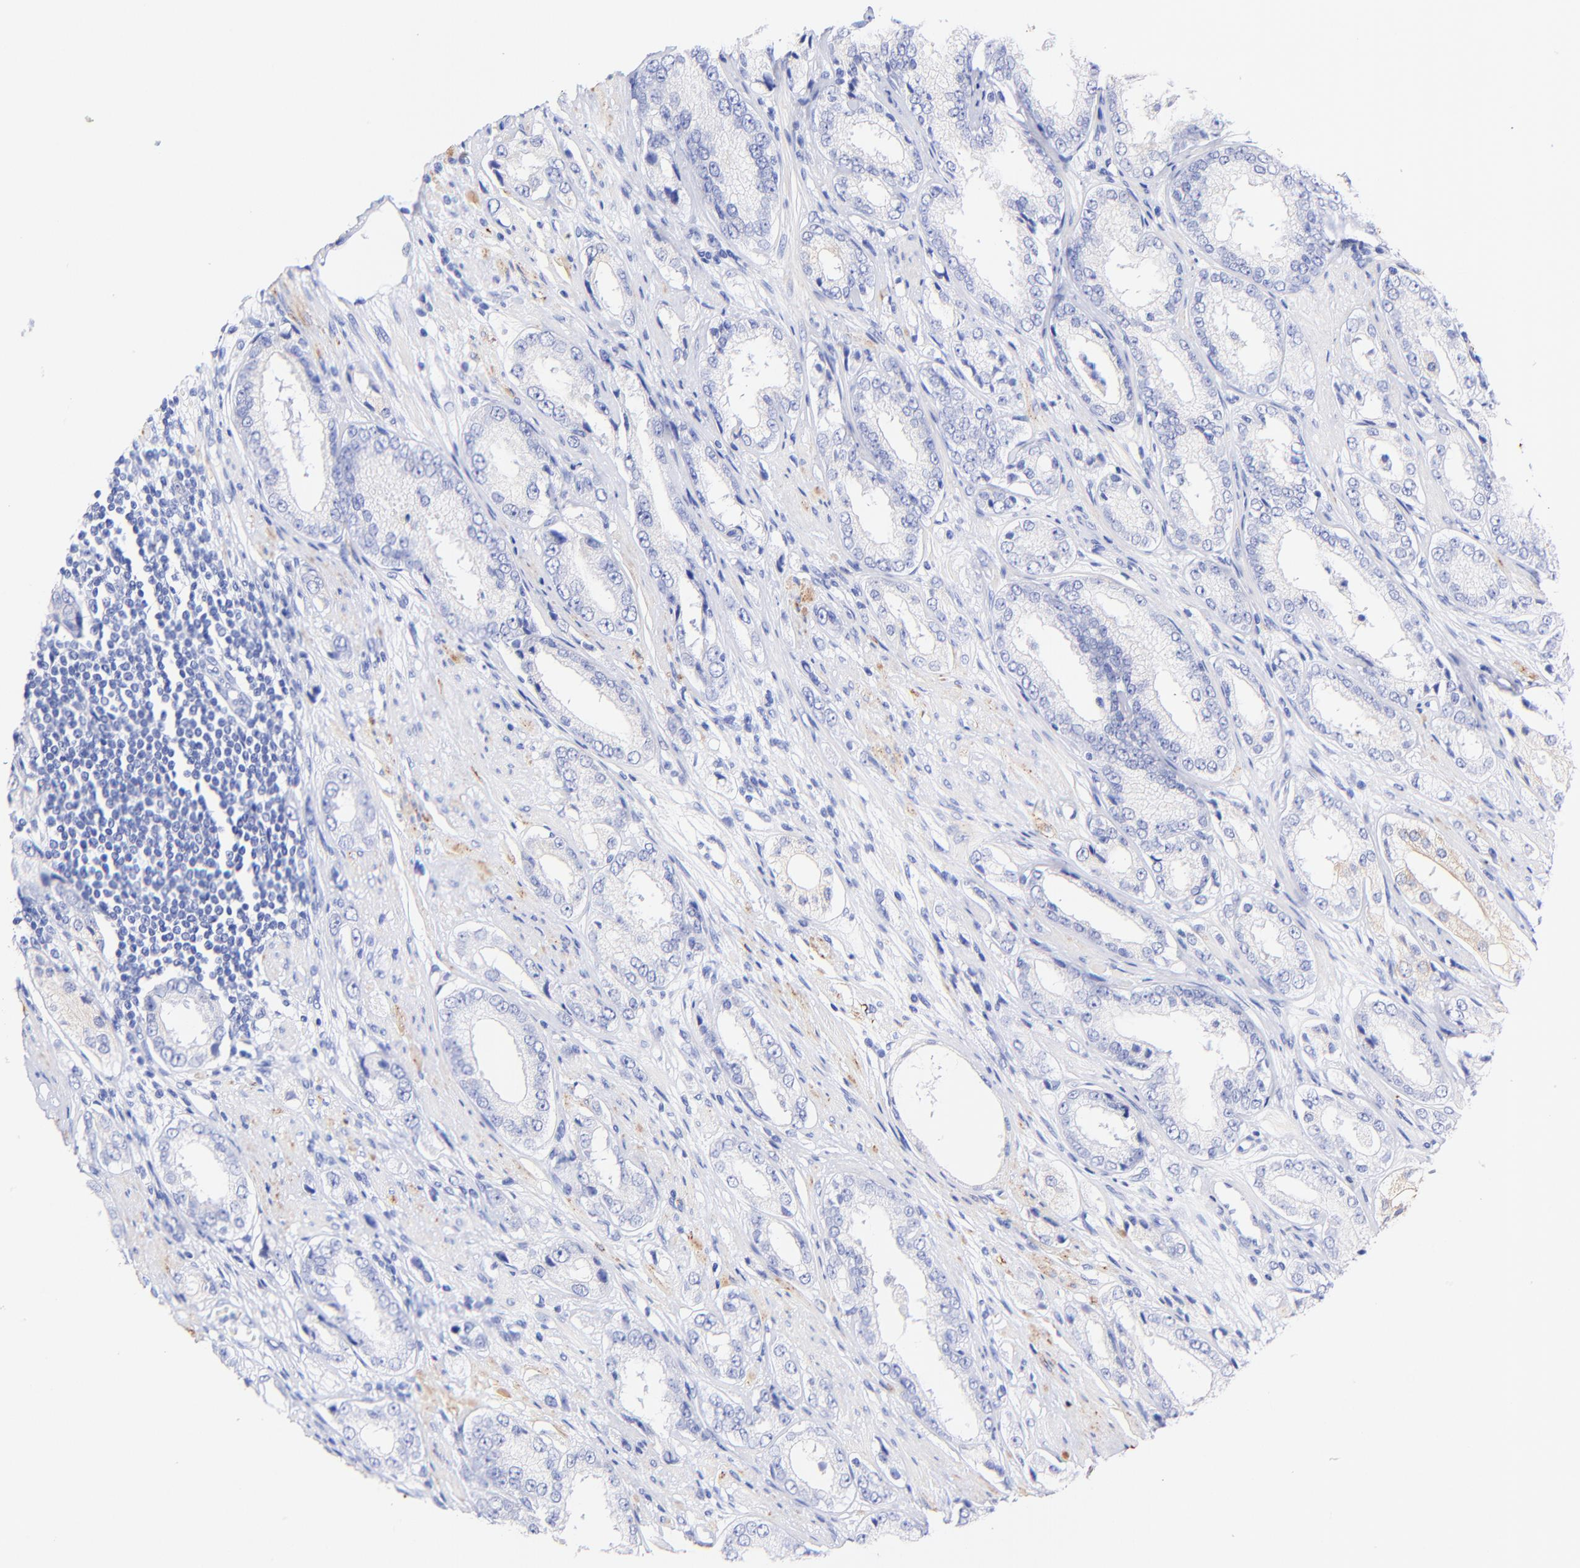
{"staining": {"intensity": "negative", "quantity": "none", "location": "none"}, "tissue": "prostate cancer", "cell_type": "Tumor cells", "image_type": "cancer", "snomed": [{"axis": "morphology", "description": "Adenocarcinoma, Medium grade"}, {"axis": "topography", "description": "Prostate"}], "caption": "Prostate cancer (medium-grade adenocarcinoma) stained for a protein using IHC reveals no staining tumor cells.", "gene": "KRT19", "patient": {"sex": "male", "age": 53}}